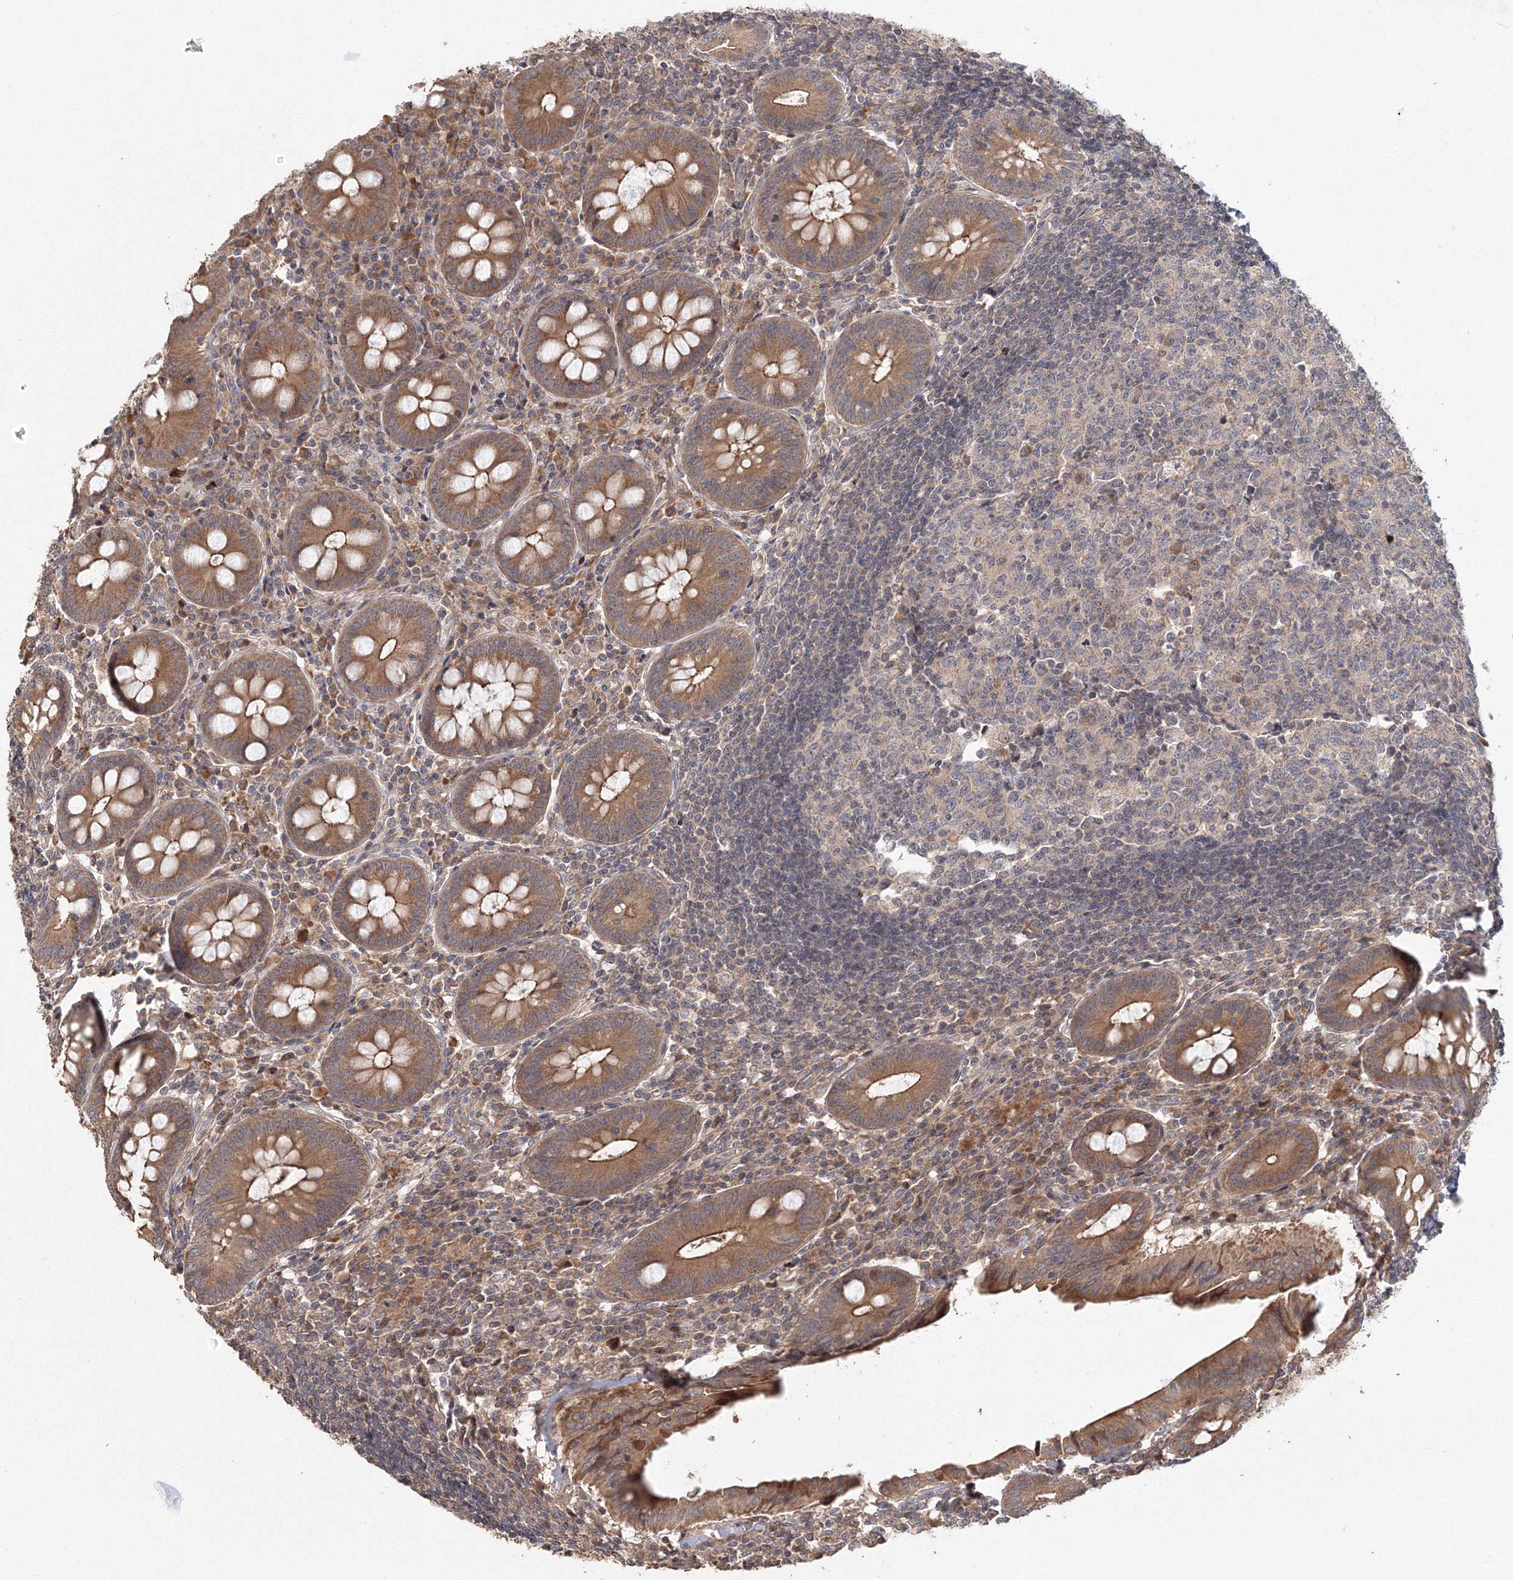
{"staining": {"intensity": "moderate", "quantity": ">75%", "location": "cytoplasmic/membranous"}, "tissue": "appendix", "cell_type": "Glandular cells", "image_type": "normal", "snomed": [{"axis": "morphology", "description": "Normal tissue, NOS"}, {"axis": "topography", "description": "Appendix"}], "caption": "Immunohistochemistry (DAB) staining of unremarkable human appendix demonstrates moderate cytoplasmic/membranous protein expression in approximately >75% of glandular cells.", "gene": "TACC2", "patient": {"sex": "female", "age": 54}}